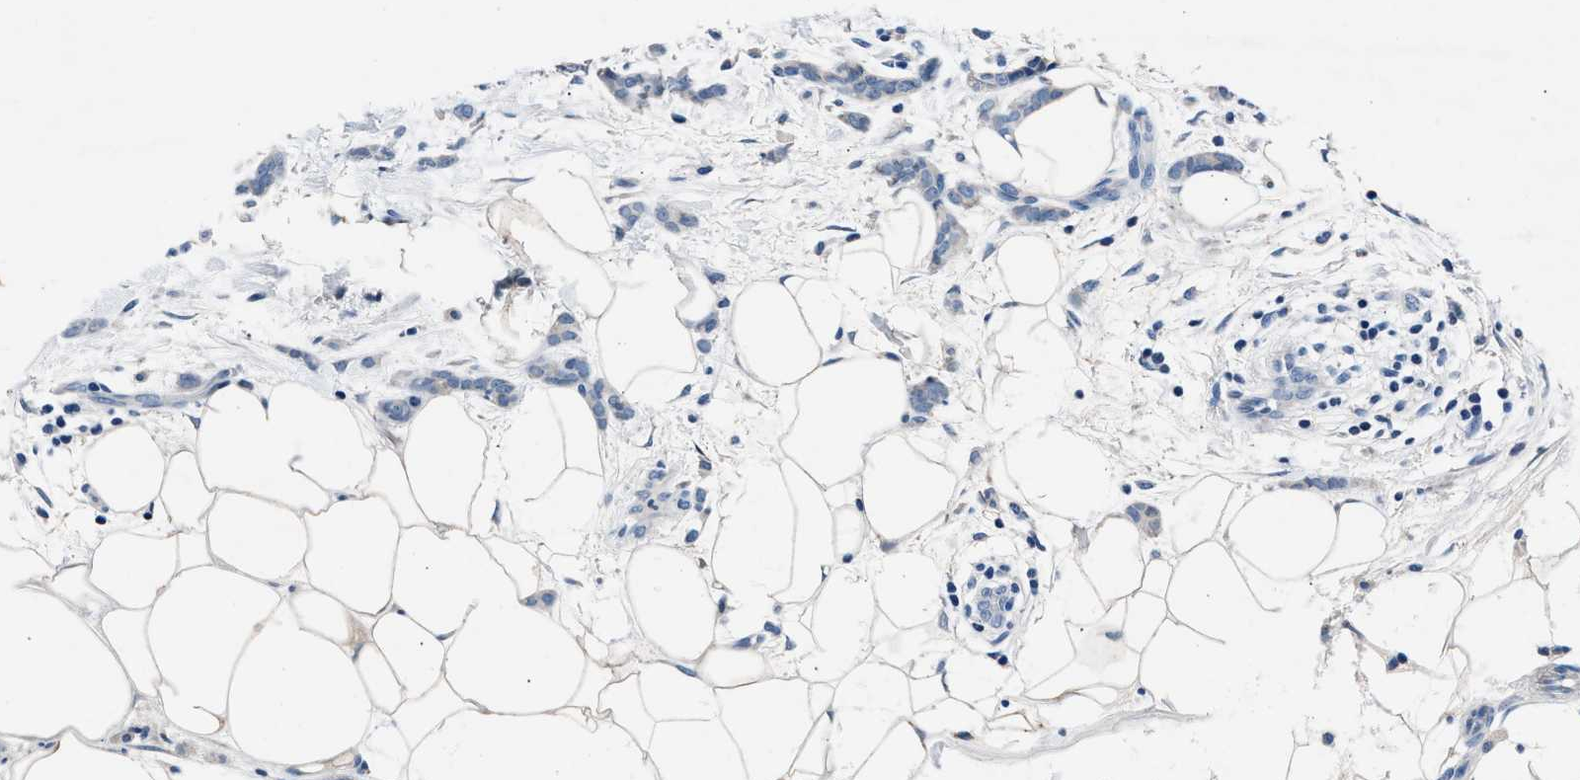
{"staining": {"intensity": "negative", "quantity": "none", "location": "none"}, "tissue": "breast cancer", "cell_type": "Tumor cells", "image_type": "cancer", "snomed": [{"axis": "morphology", "description": "Lobular carcinoma"}, {"axis": "topography", "description": "Skin"}, {"axis": "topography", "description": "Breast"}], "caption": "High power microscopy micrograph of an immunohistochemistry (IHC) micrograph of lobular carcinoma (breast), revealing no significant staining in tumor cells.", "gene": "DENND6B", "patient": {"sex": "female", "age": 46}}